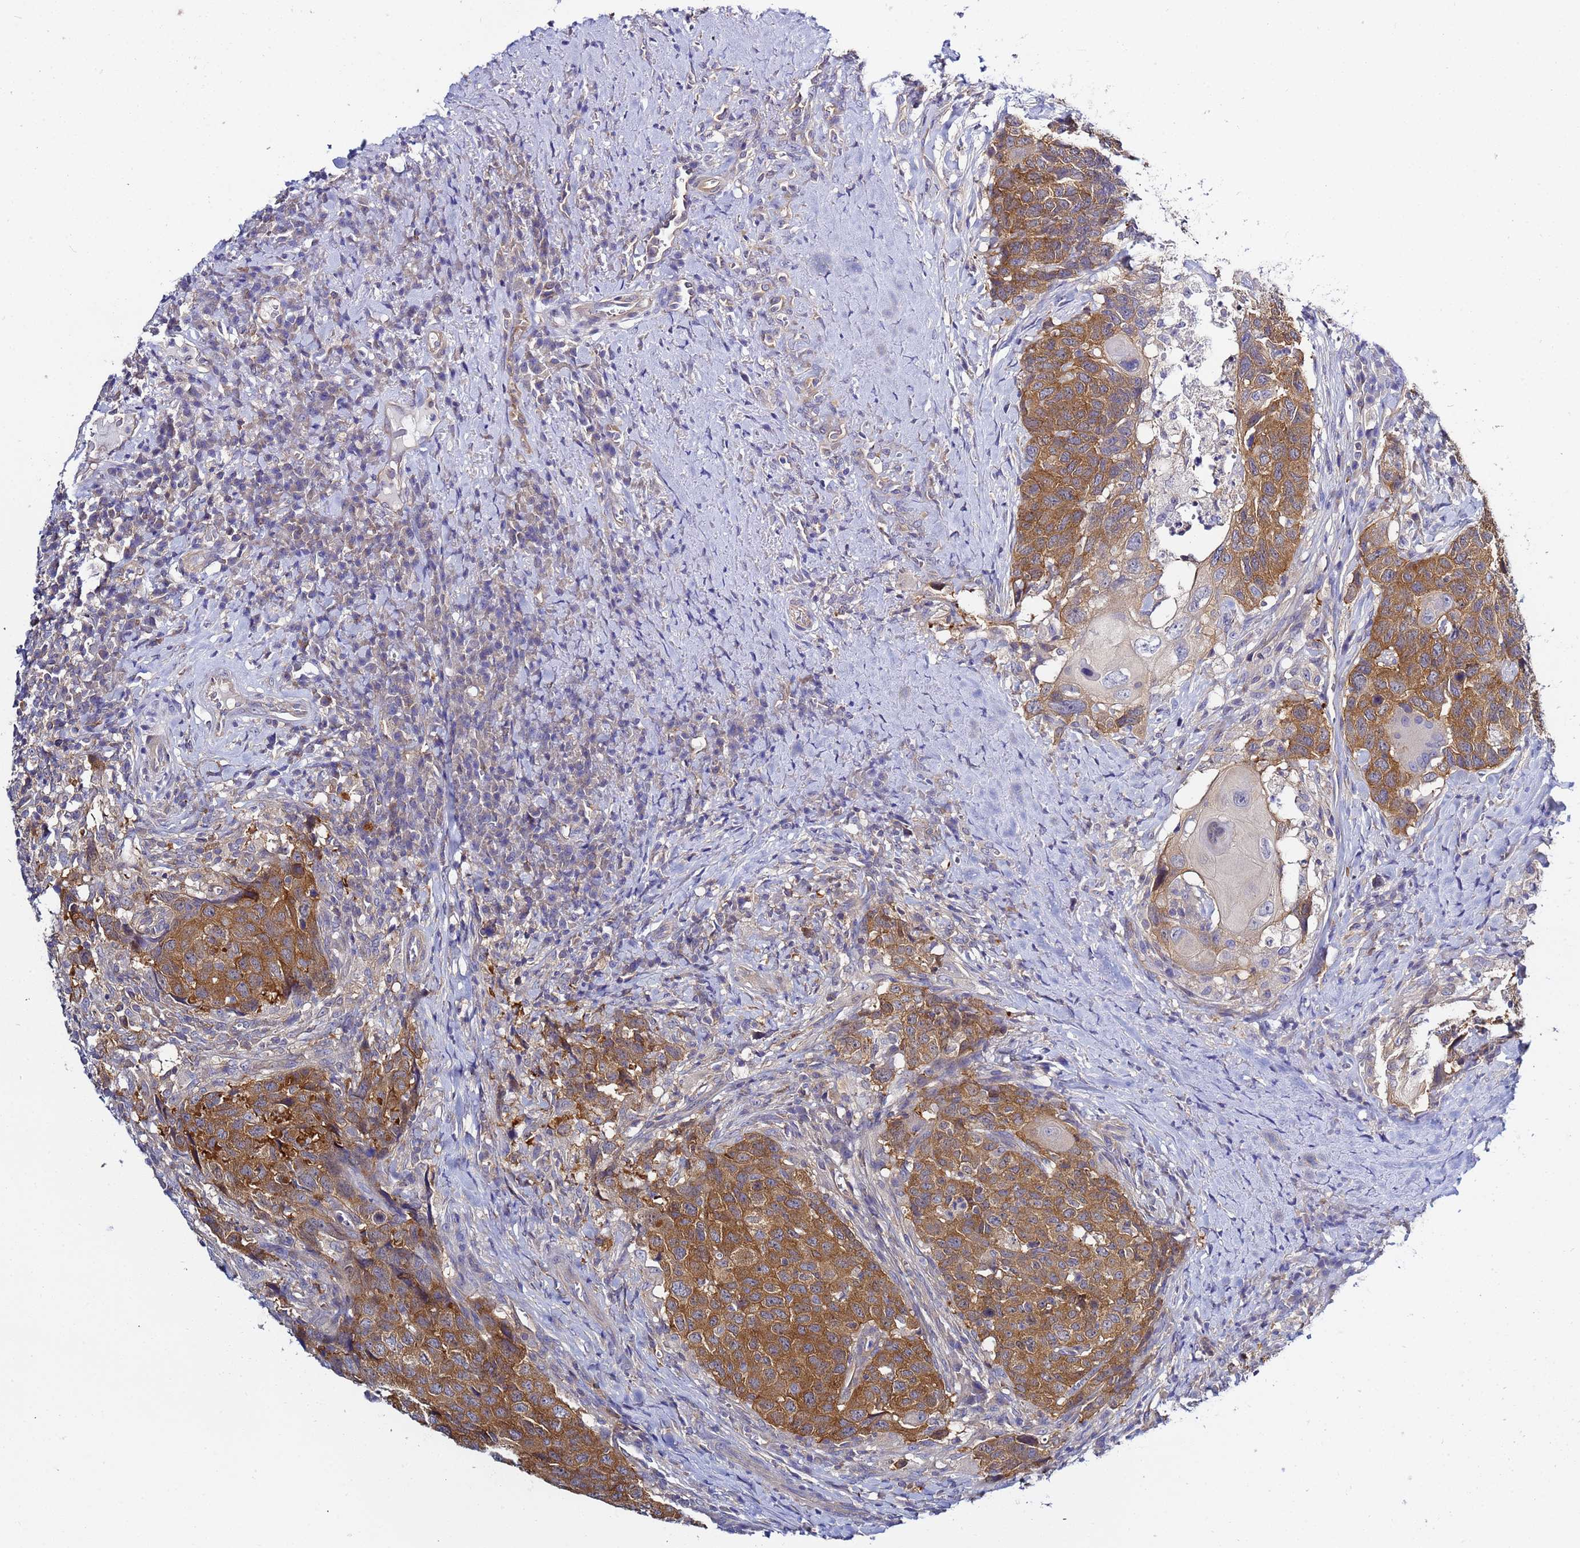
{"staining": {"intensity": "moderate", "quantity": ">75%", "location": "cytoplasmic/membranous"}, "tissue": "head and neck cancer", "cell_type": "Tumor cells", "image_type": "cancer", "snomed": [{"axis": "morphology", "description": "Squamous cell carcinoma, NOS"}, {"axis": "topography", "description": "Head-Neck"}], "caption": "IHC micrograph of neoplastic tissue: human head and neck cancer stained using IHC demonstrates medium levels of moderate protein expression localized specifically in the cytoplasmic/membranous of tumor cells, appearing as a cytoplasmic/membranous brown color.", "gene": "LENG1", "patient": {"sex": "male", "age": 66}}